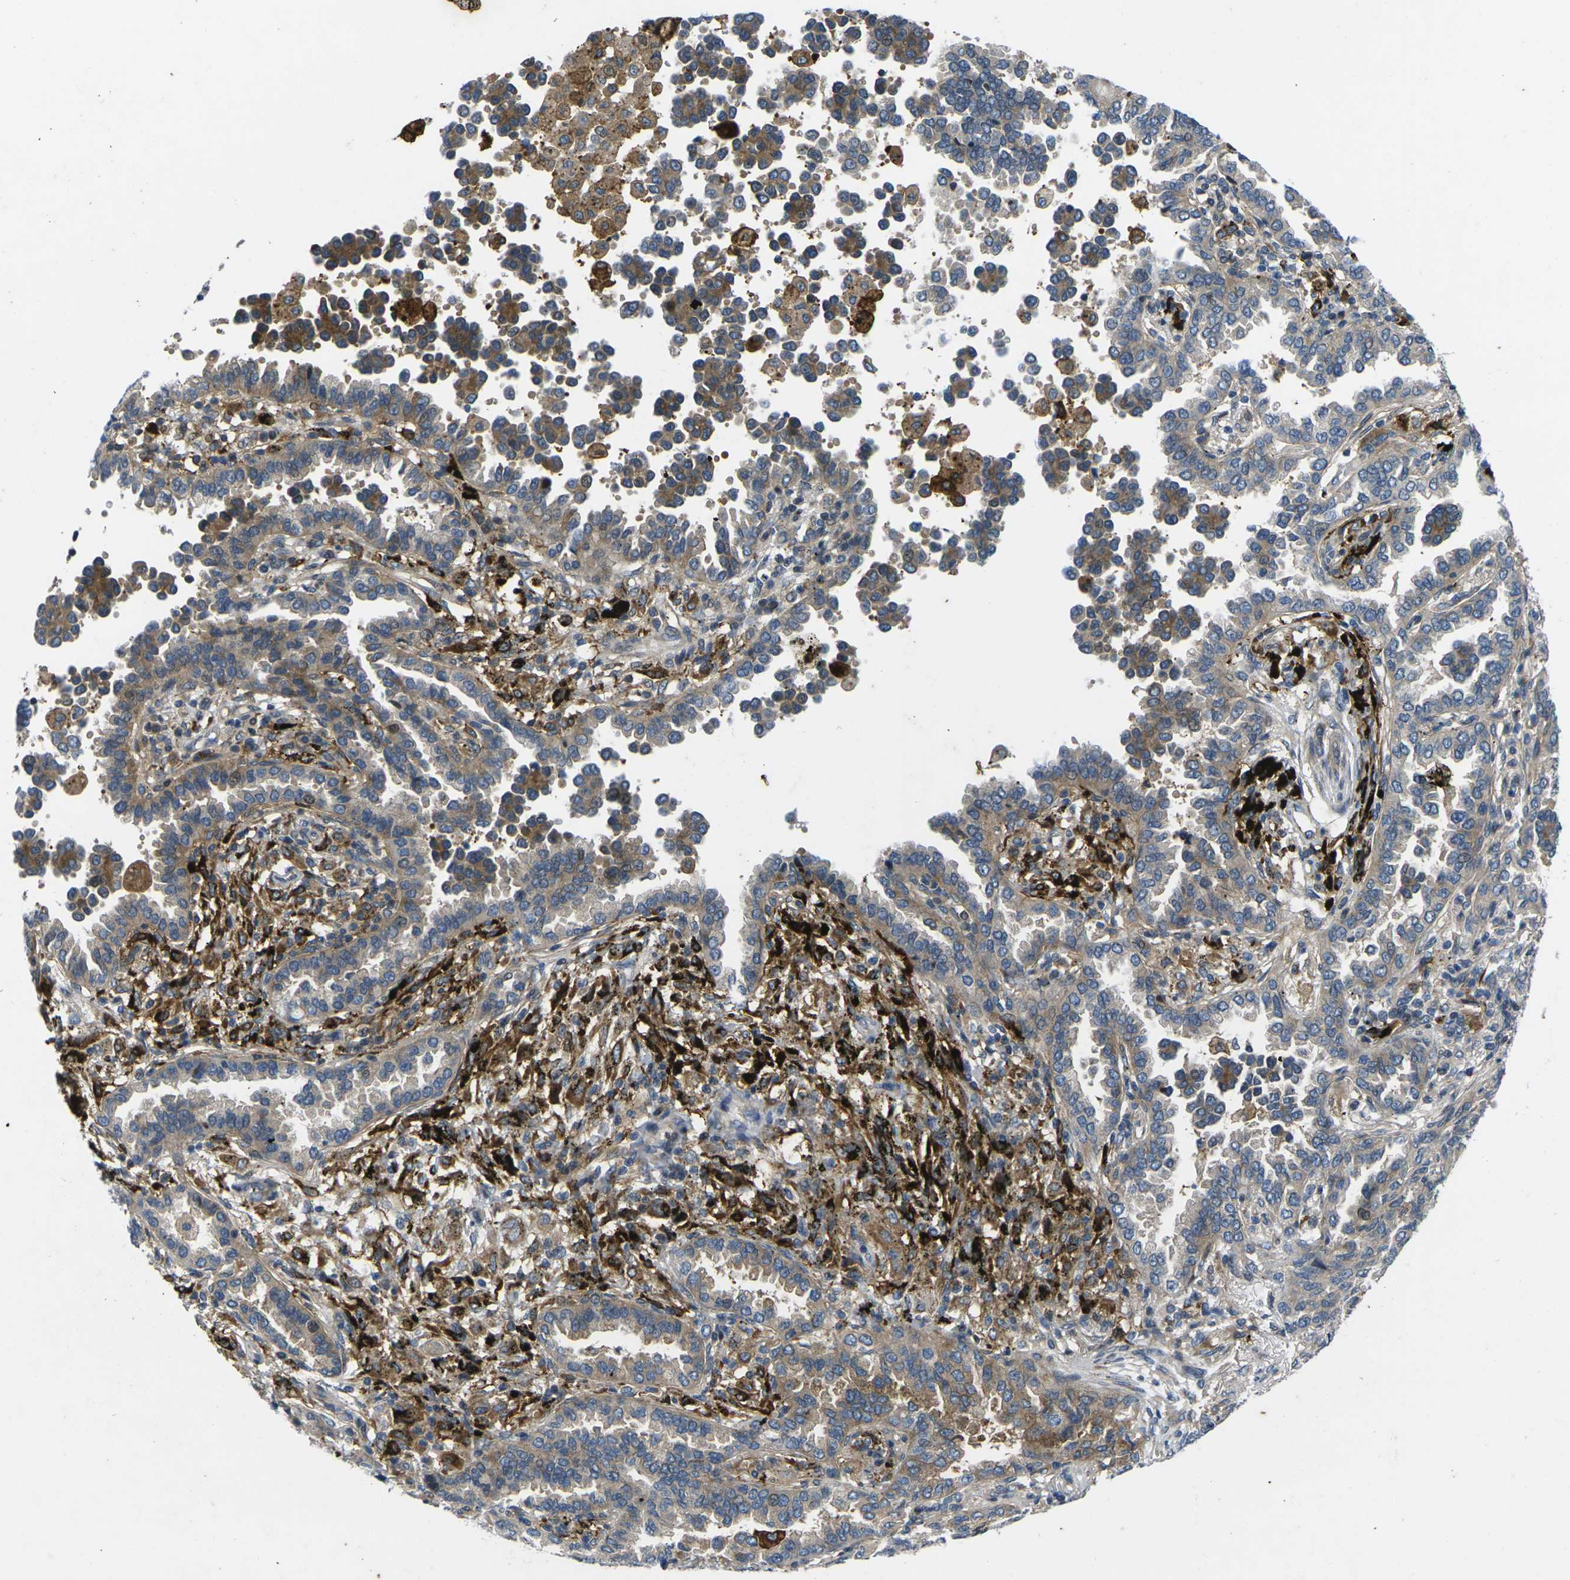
{"staining": {"intensity": "weak", "quantity": ">75%", "location": "cytoplasmic/membranous"}, "tissue": "lung cancer", "cell_type": "Tumor cells", "image_type": "cancer", "snomed": [{"axis": "morphology", "description": "Normal tissue, NOS"}, {"axis": "morphology", "description": "Adenocarcinoma, NOS"}, {"axis": "topography", "description": "Lung"}], "caption": "Adenocarcinoma (lung) stained with IHC displays weak cytoplasmic/membranous staining in approximately >75% of tumor cells.", "gene": "ROBO2", "patient": {"sex": "male", "age": 59}}